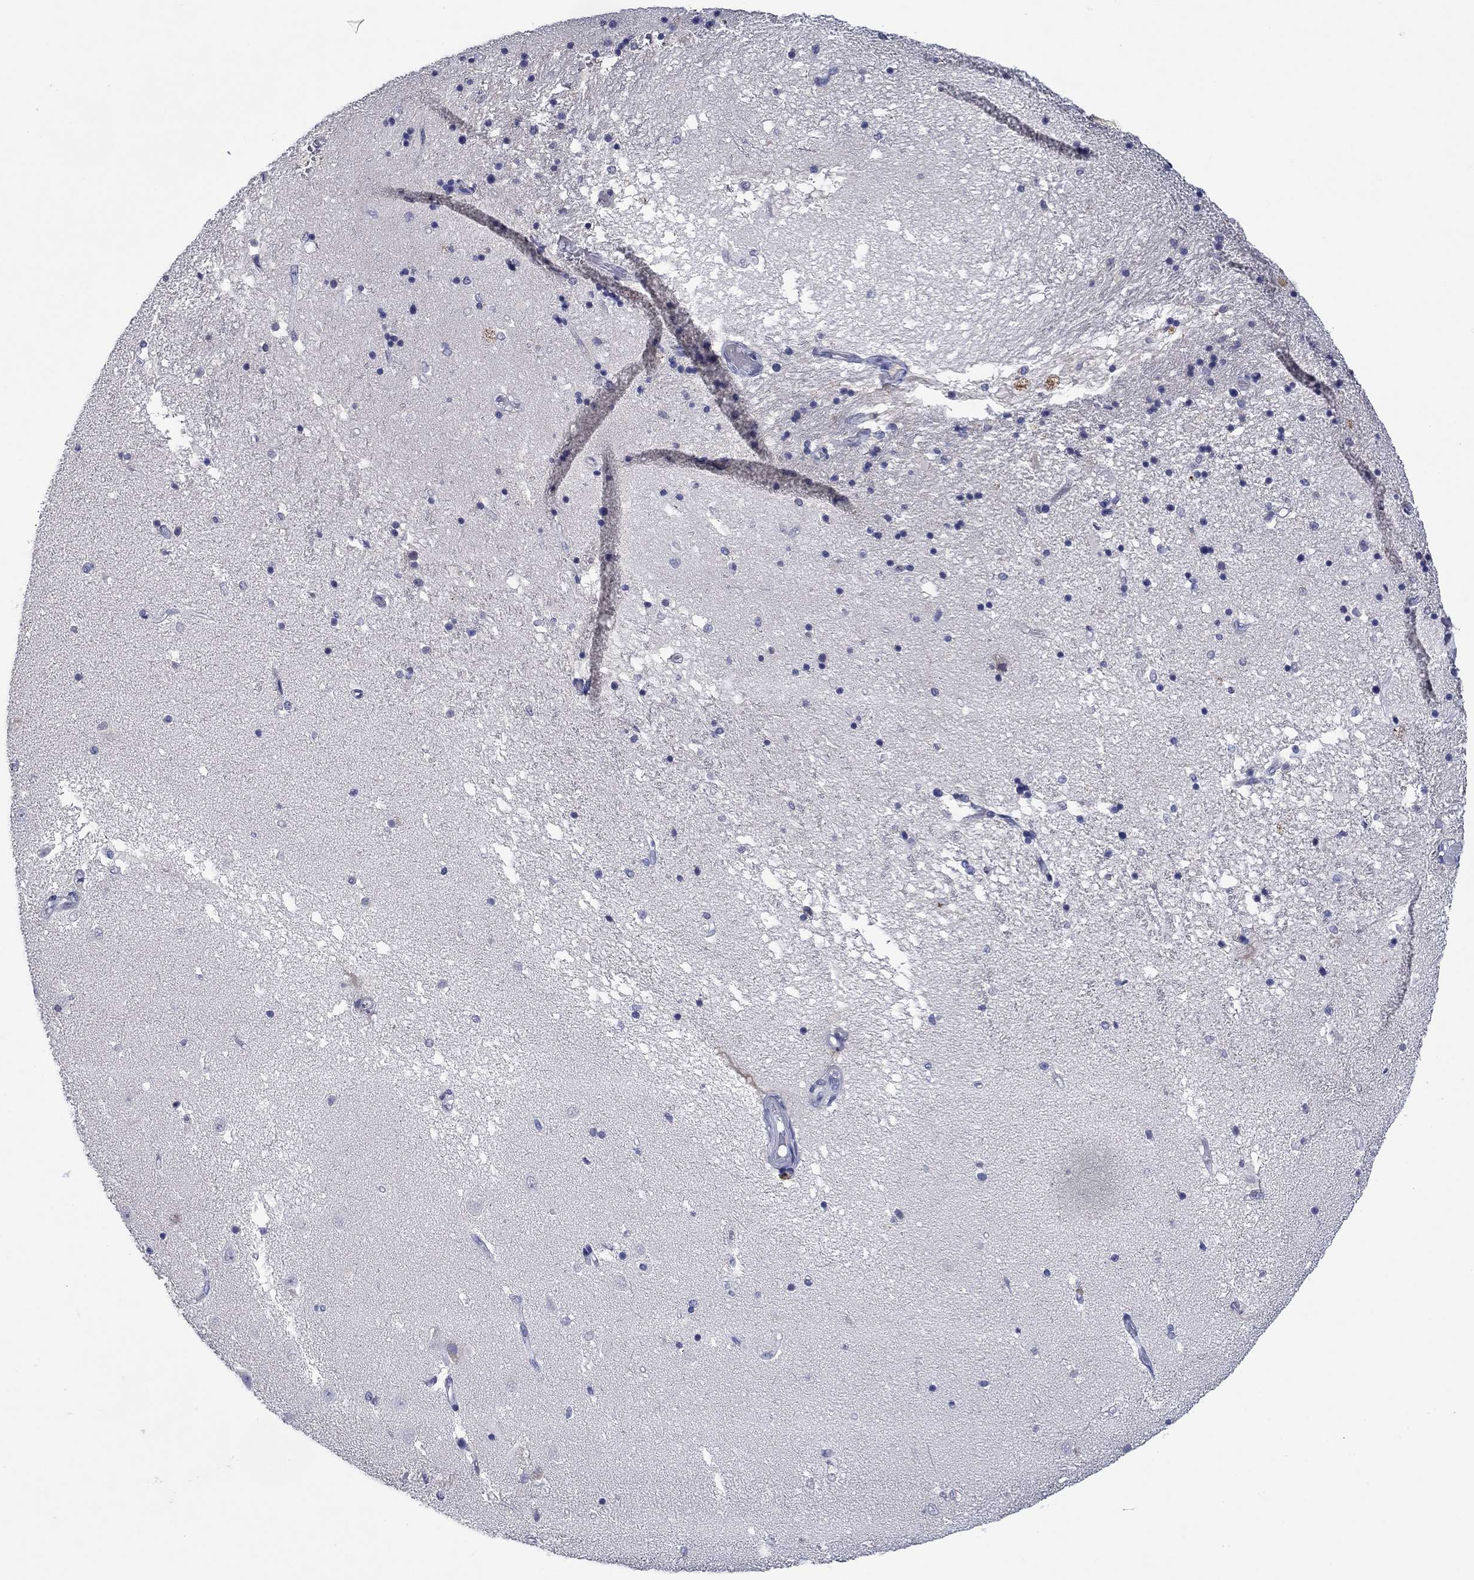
{"staining": {"intensity": "negative", "quantity": "none", "location": "none"}, "tissue": "hippocampus", "cell_type": "Glial cells", "image_type": "normal", "snomed": [{"axis": "morphology", "description": "Normal tissue, NOS"}, {"axis": "topography", "description": "Hippocampus"}], "caption": "This is a photomicrograph of immunohistochemistry (IHC) staining of benign hippocampus, which shows no positivity in glial cells.", "gene": "HDC", "patient": {"sex": "male", "age": 49}}